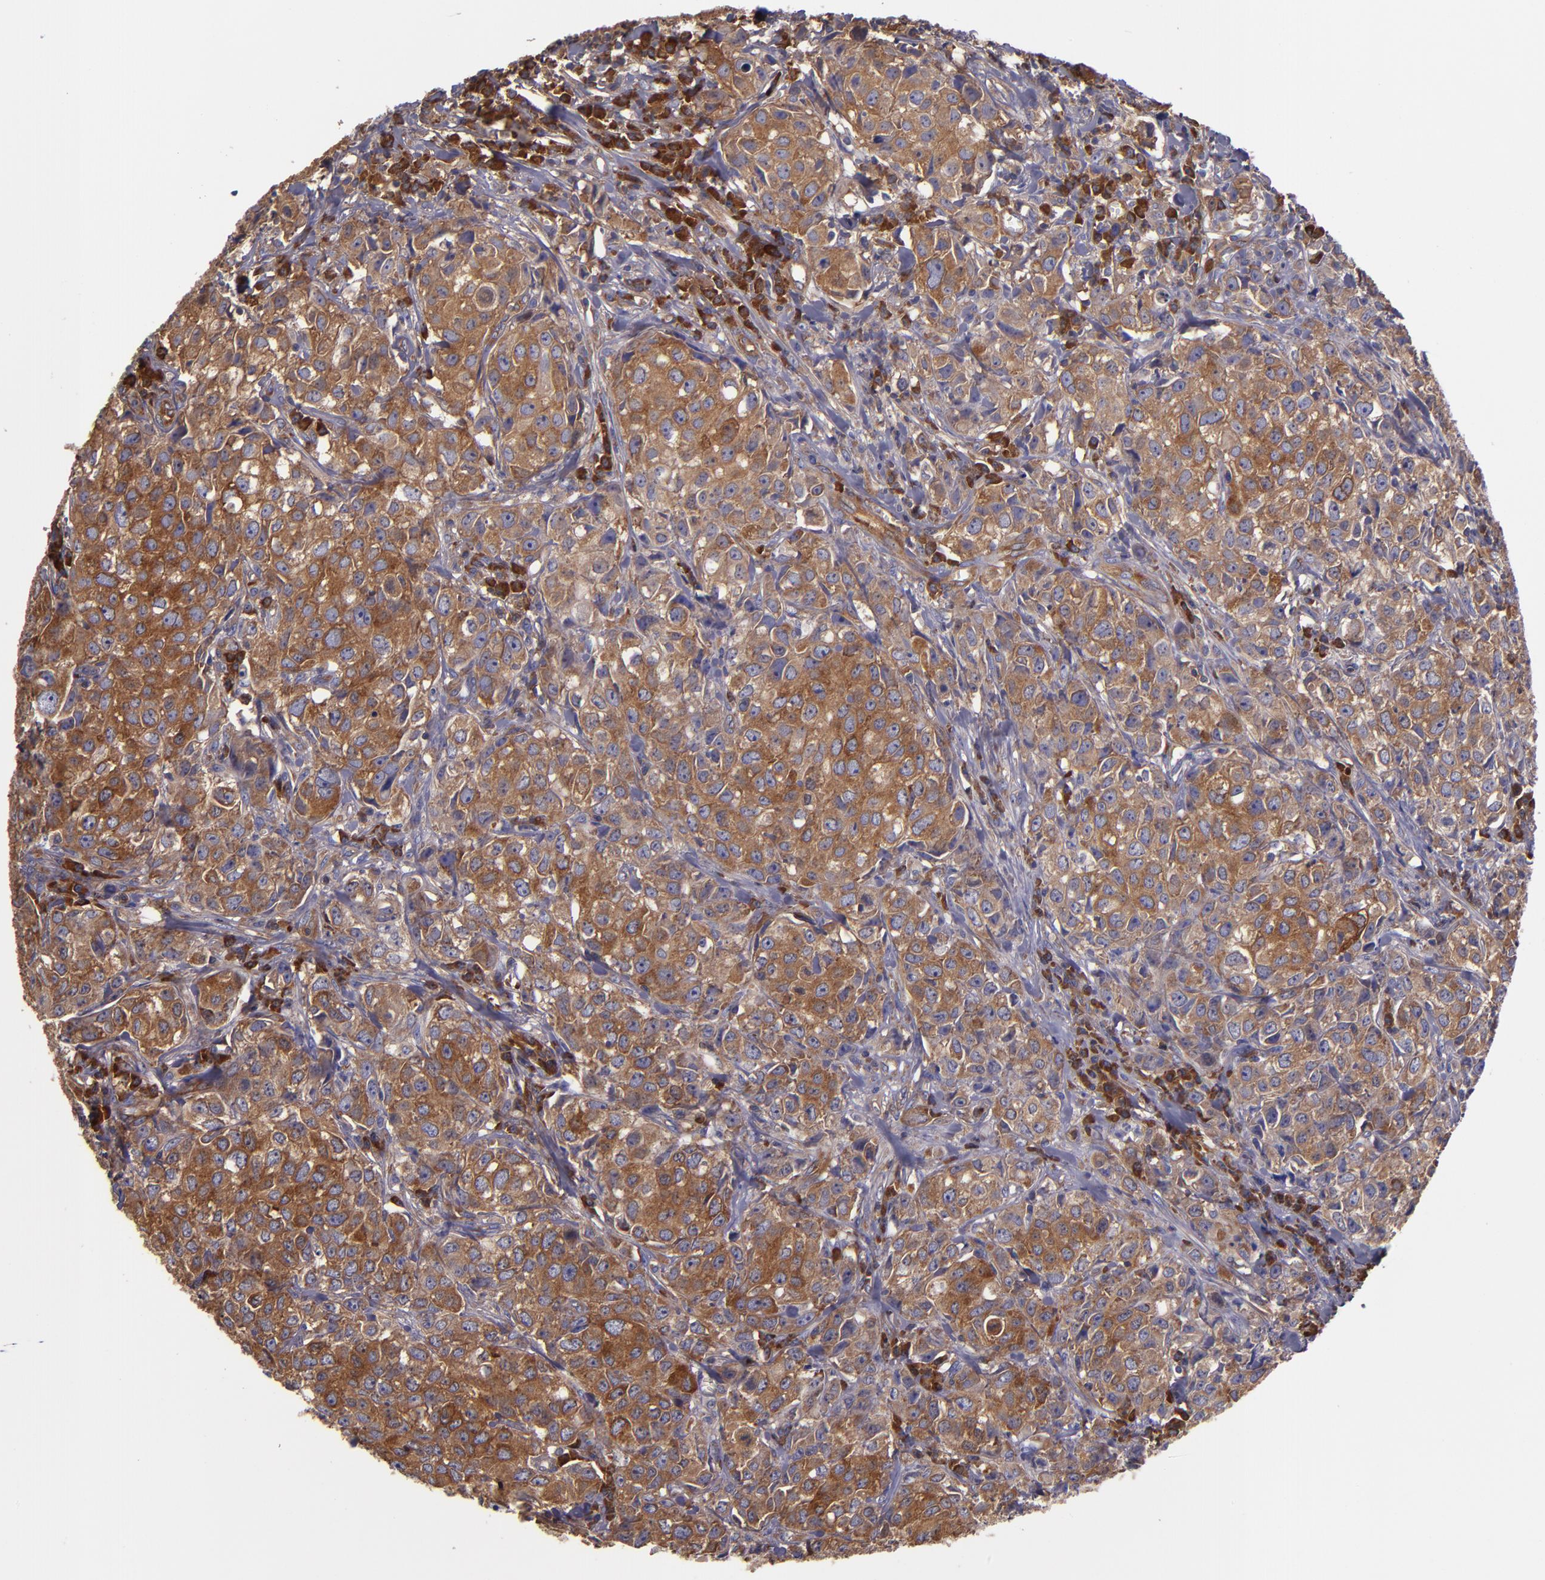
{"staining": {"intensity": "moderate", "quantity": ">75%", "location": "cytoplasmic/membranous"}, "tissue": "urothelial cancer", "cell_type": "Tumor cells", "image_type": "cancer", "snomed": [{"axis": "morphology", "description": "Urothelial carcinoma, High grade"}, {"axis": "topography", "description": "Urinary bladder"}], "caption": "Urothelial carcinoma (high-grade) was stained to show a protein in brown. There is medium levels of moderate cytoplasmic/membranous expression in about >75% of tumor cells.", "gene": "CARS1", "patient": {"sex": "female", "age": 75}}